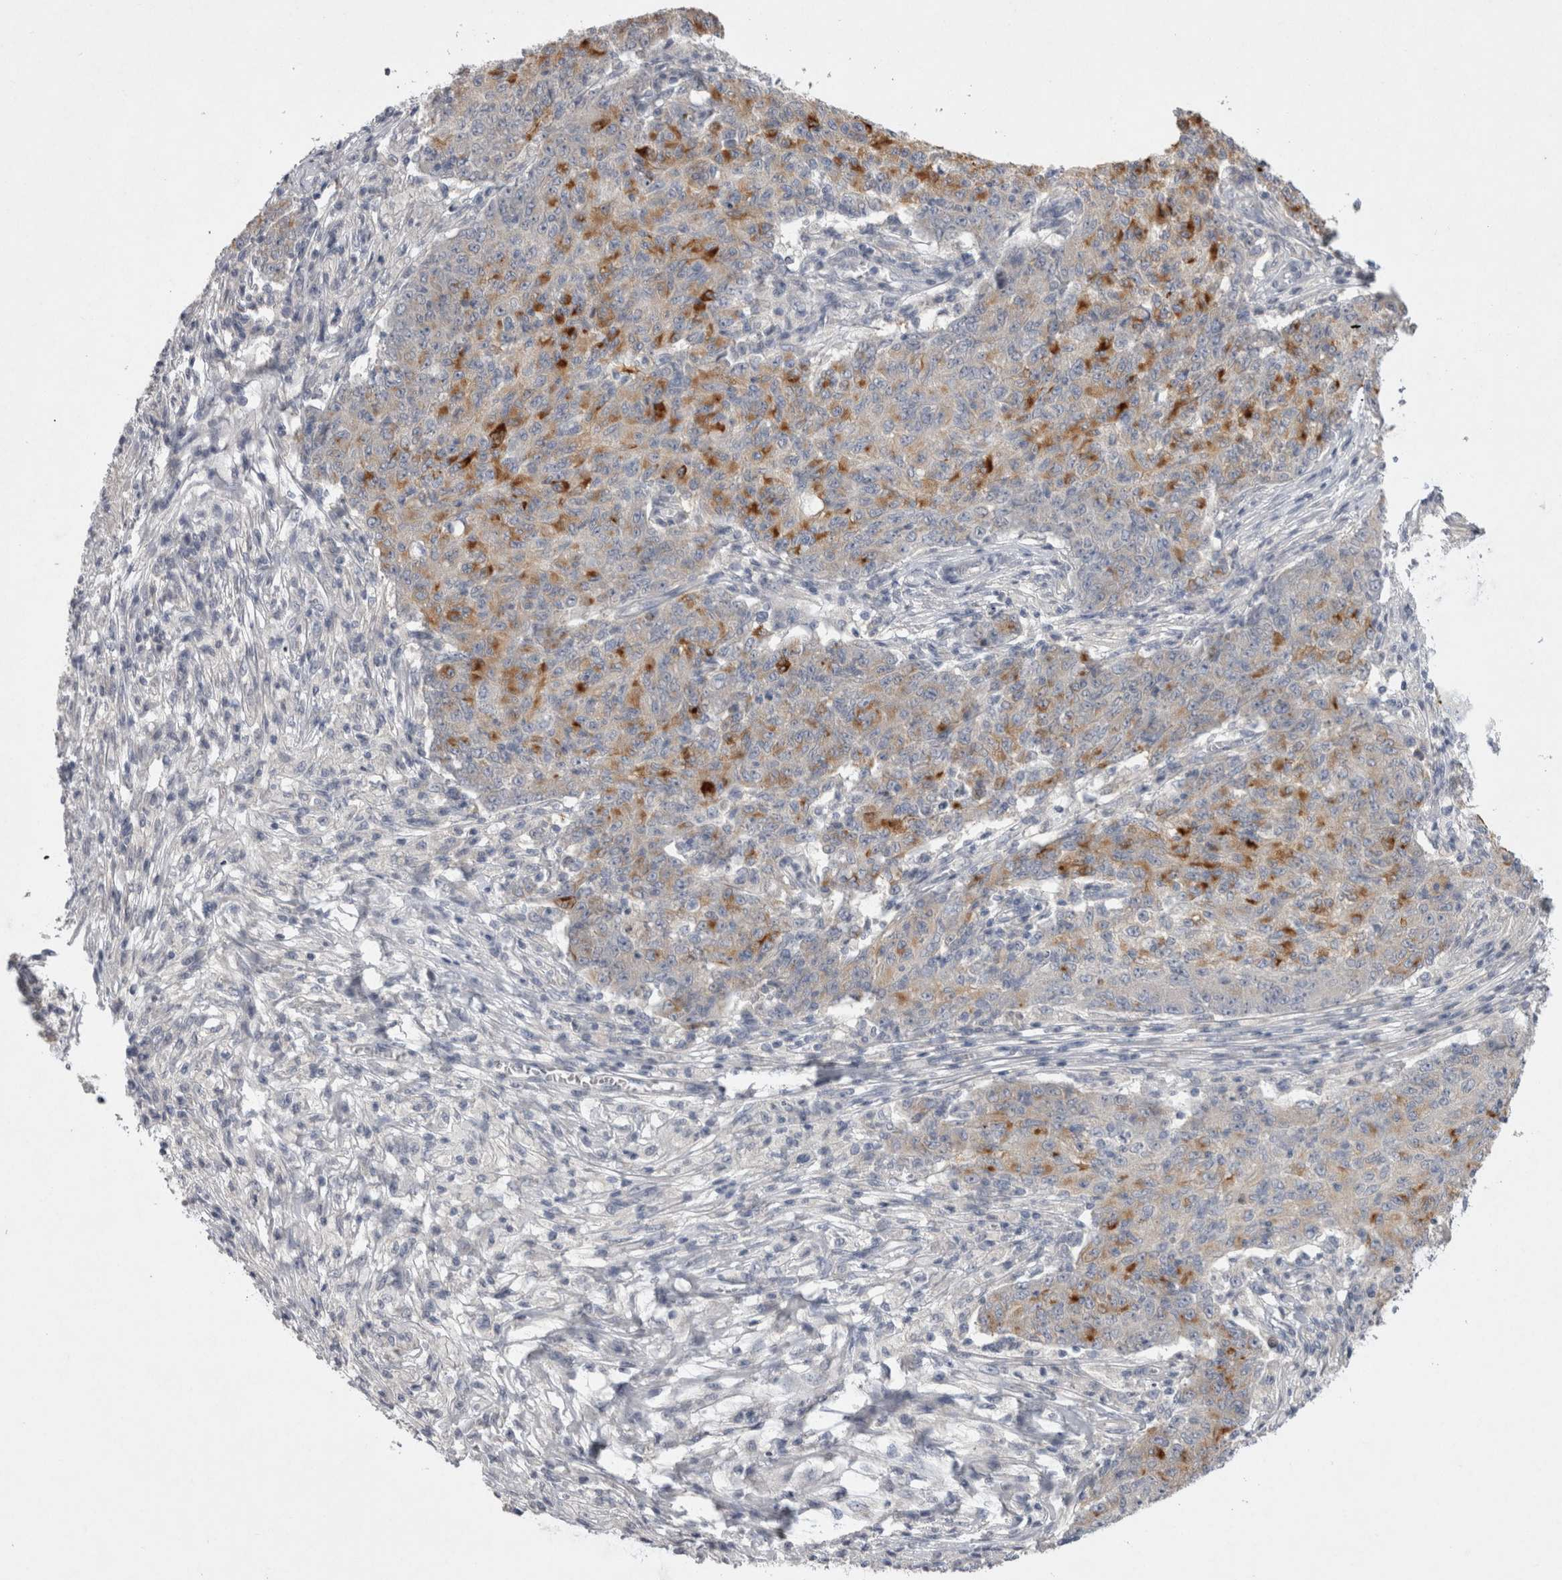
{"staining": {"intensity": "moderate", "quantity": "25%-75%", "location": "cytoplasmic/membranous"}, "tissue": "ovarian cancer", "cell_type": "Tumor cells", "image_type": "cancer", "snomed": [{"axis": "morphology", "description": "Carcinoma, endometroid"}, {"axis": "topography", "description": "Ovary"}], "caption": "A high-resolution micrograph shows IHC staining of endometroid carcinoma (ovarian), which reveals moderate cytoplasmic/membranous staining in about 25%-75% of tumor cells.", "gene": "LRRC40", "patient": {"sex": "female", "age": 42}}